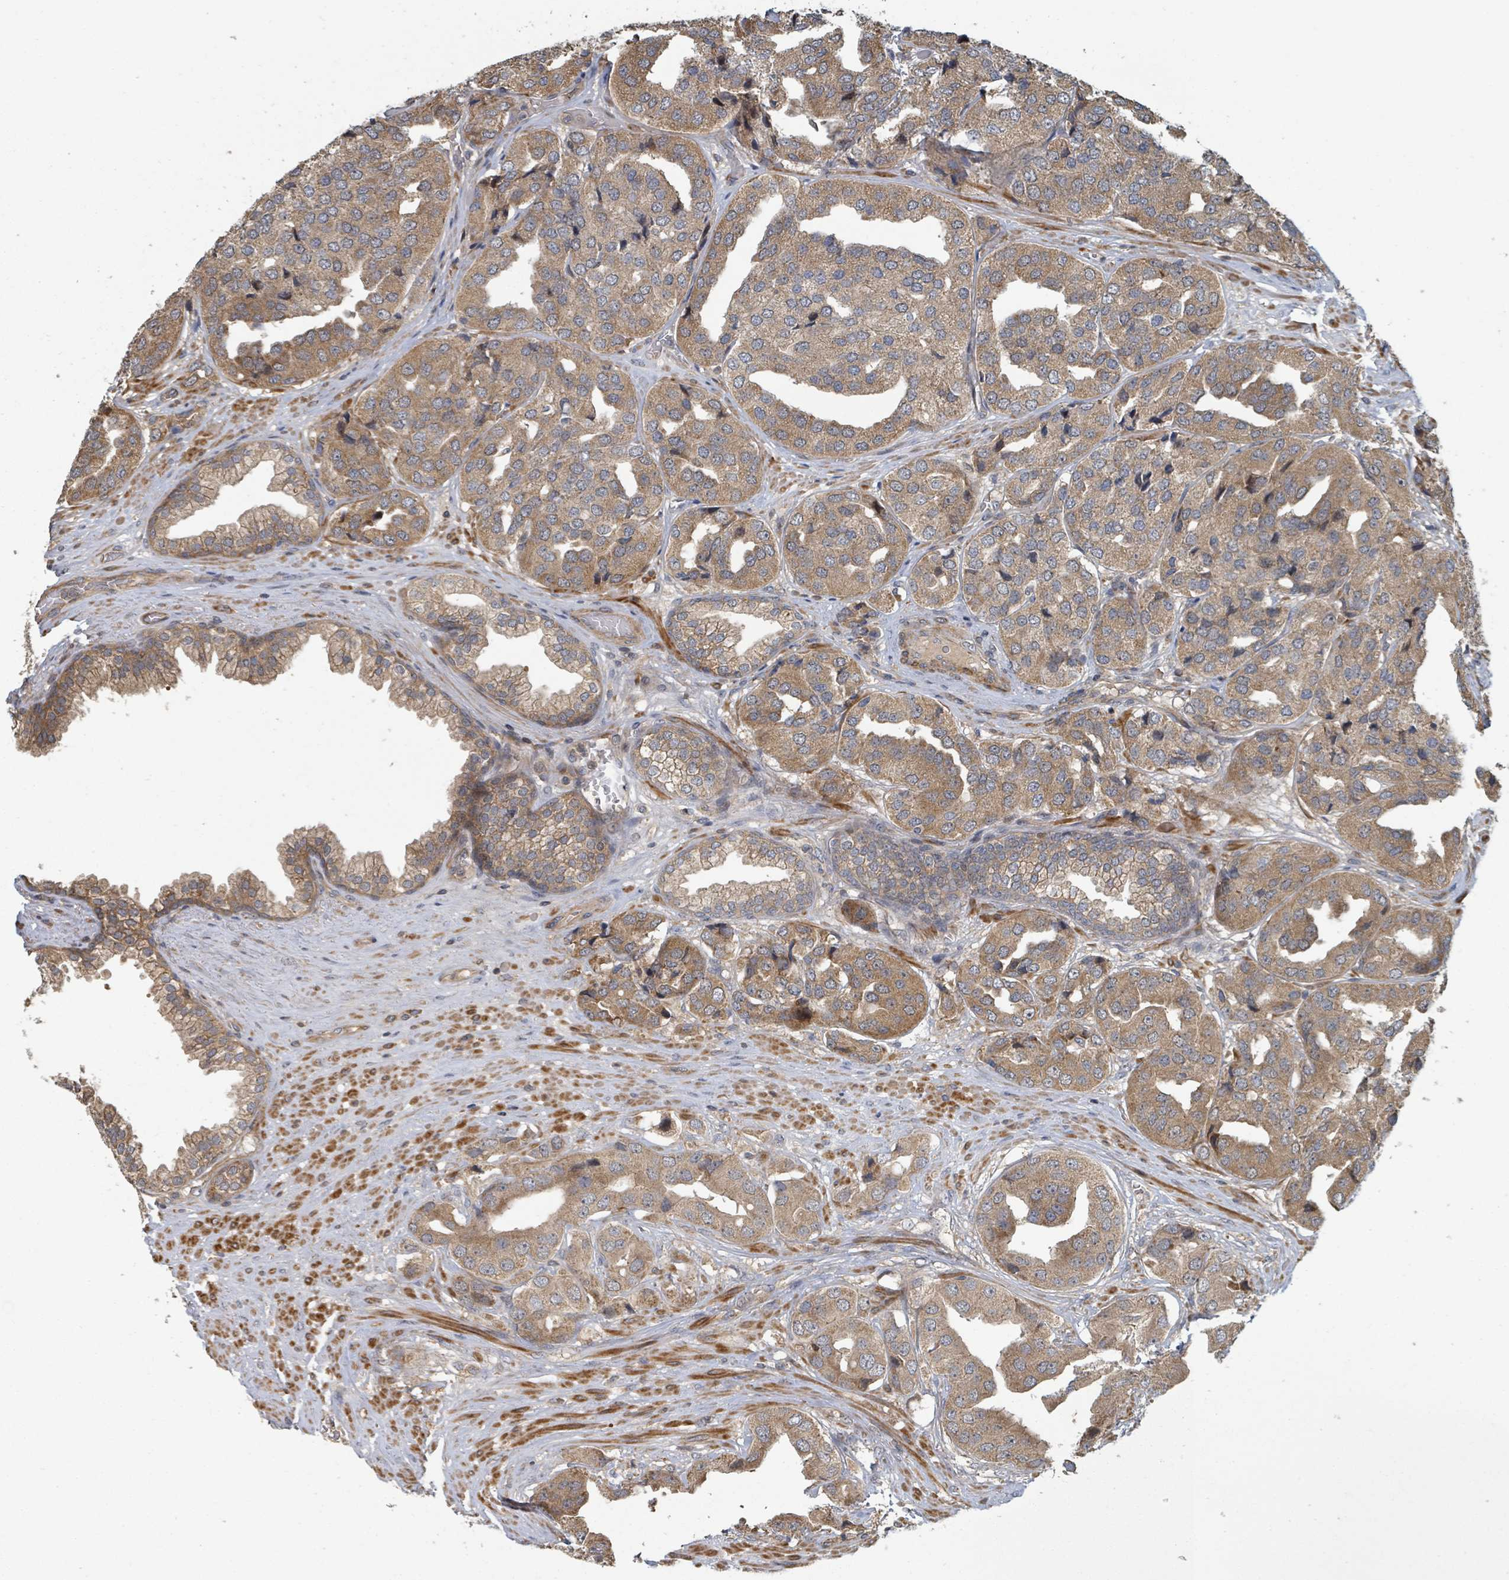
{"staining": {"intensity": "moderate", "quantity": ">75%", "location": "cytoplasmic/membranous"}, "tissue": "prostate cancer", "cell_type": "Tumor cells", "image_type": "cancer", "snomed": [{"axis": "morphology", "description": "Adenocarcinoma, High grade"}, {"axis": "topography", "description": "Prostate"}], "caption": "The photomicrograph reveals immunohistochemical staining of prostate cancer. There is moderate cytoplasmic/membranous expression is present in approximately >75% of tumor cells.", "gene": "DPM1", "patient": {"sex": "male", "age": 63}}